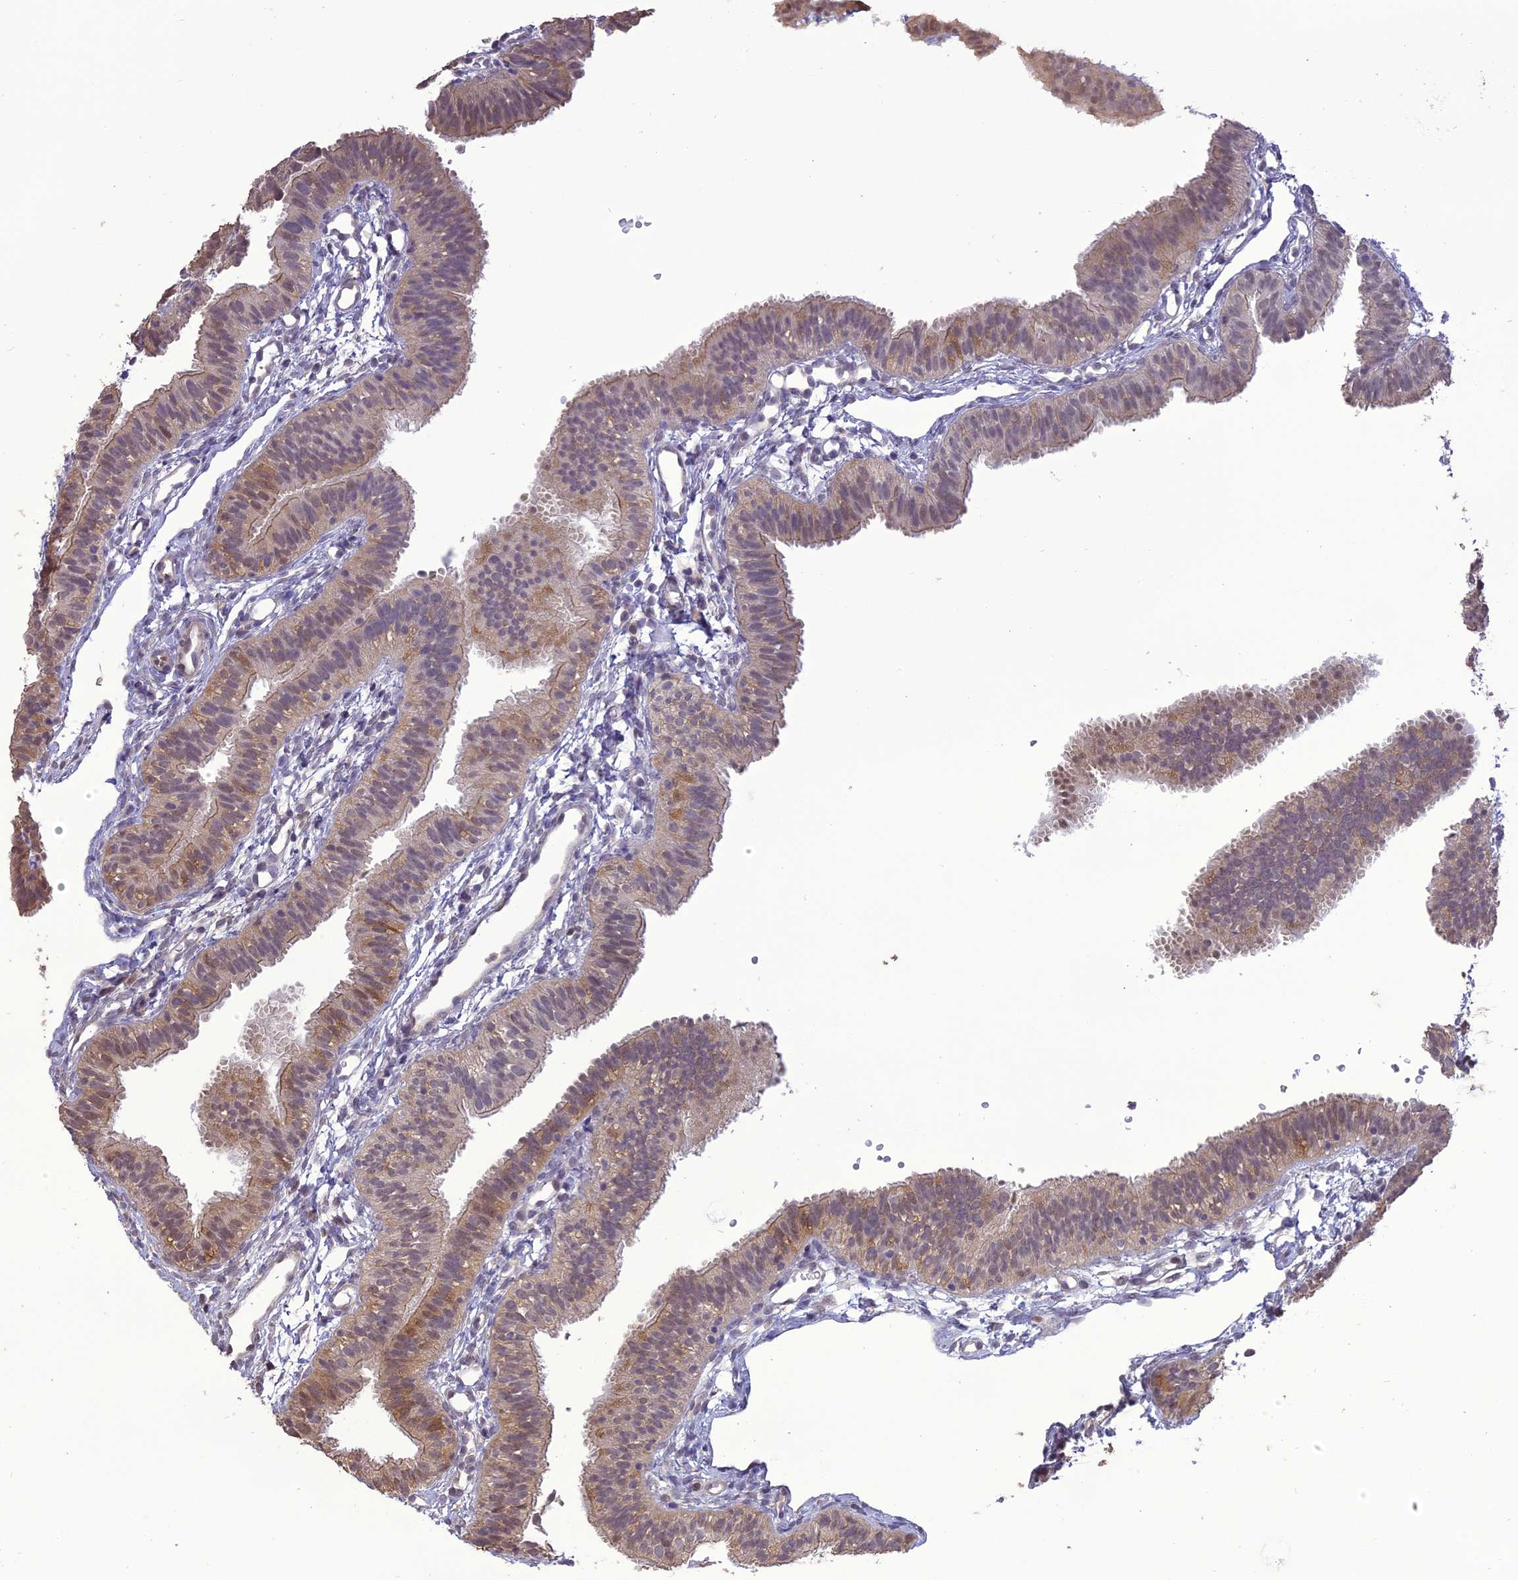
{"staining": {"intensity": "moderate", "quantity": "25%-75%", "location": "cytoplasmic/membranous,nuclear"}, "tissue": "fallopian tube", "cell_type": "Glandular cells", "image_type": "normal", "snomed": [{"axis": "morphology", "description": "Normal tissue, NOS"}, {"axis": "topography", "description": "Fallopian tube"}], "caption": "An image showing moderate cytoplasmic/membranous,nuclear staining in about 25%-75% of glandular cells in normal fallopian tube, as visualized by brown immunohistochemical staining.", "gene": "TIGD7", "patient": {"sex": "female", "age": 35}}